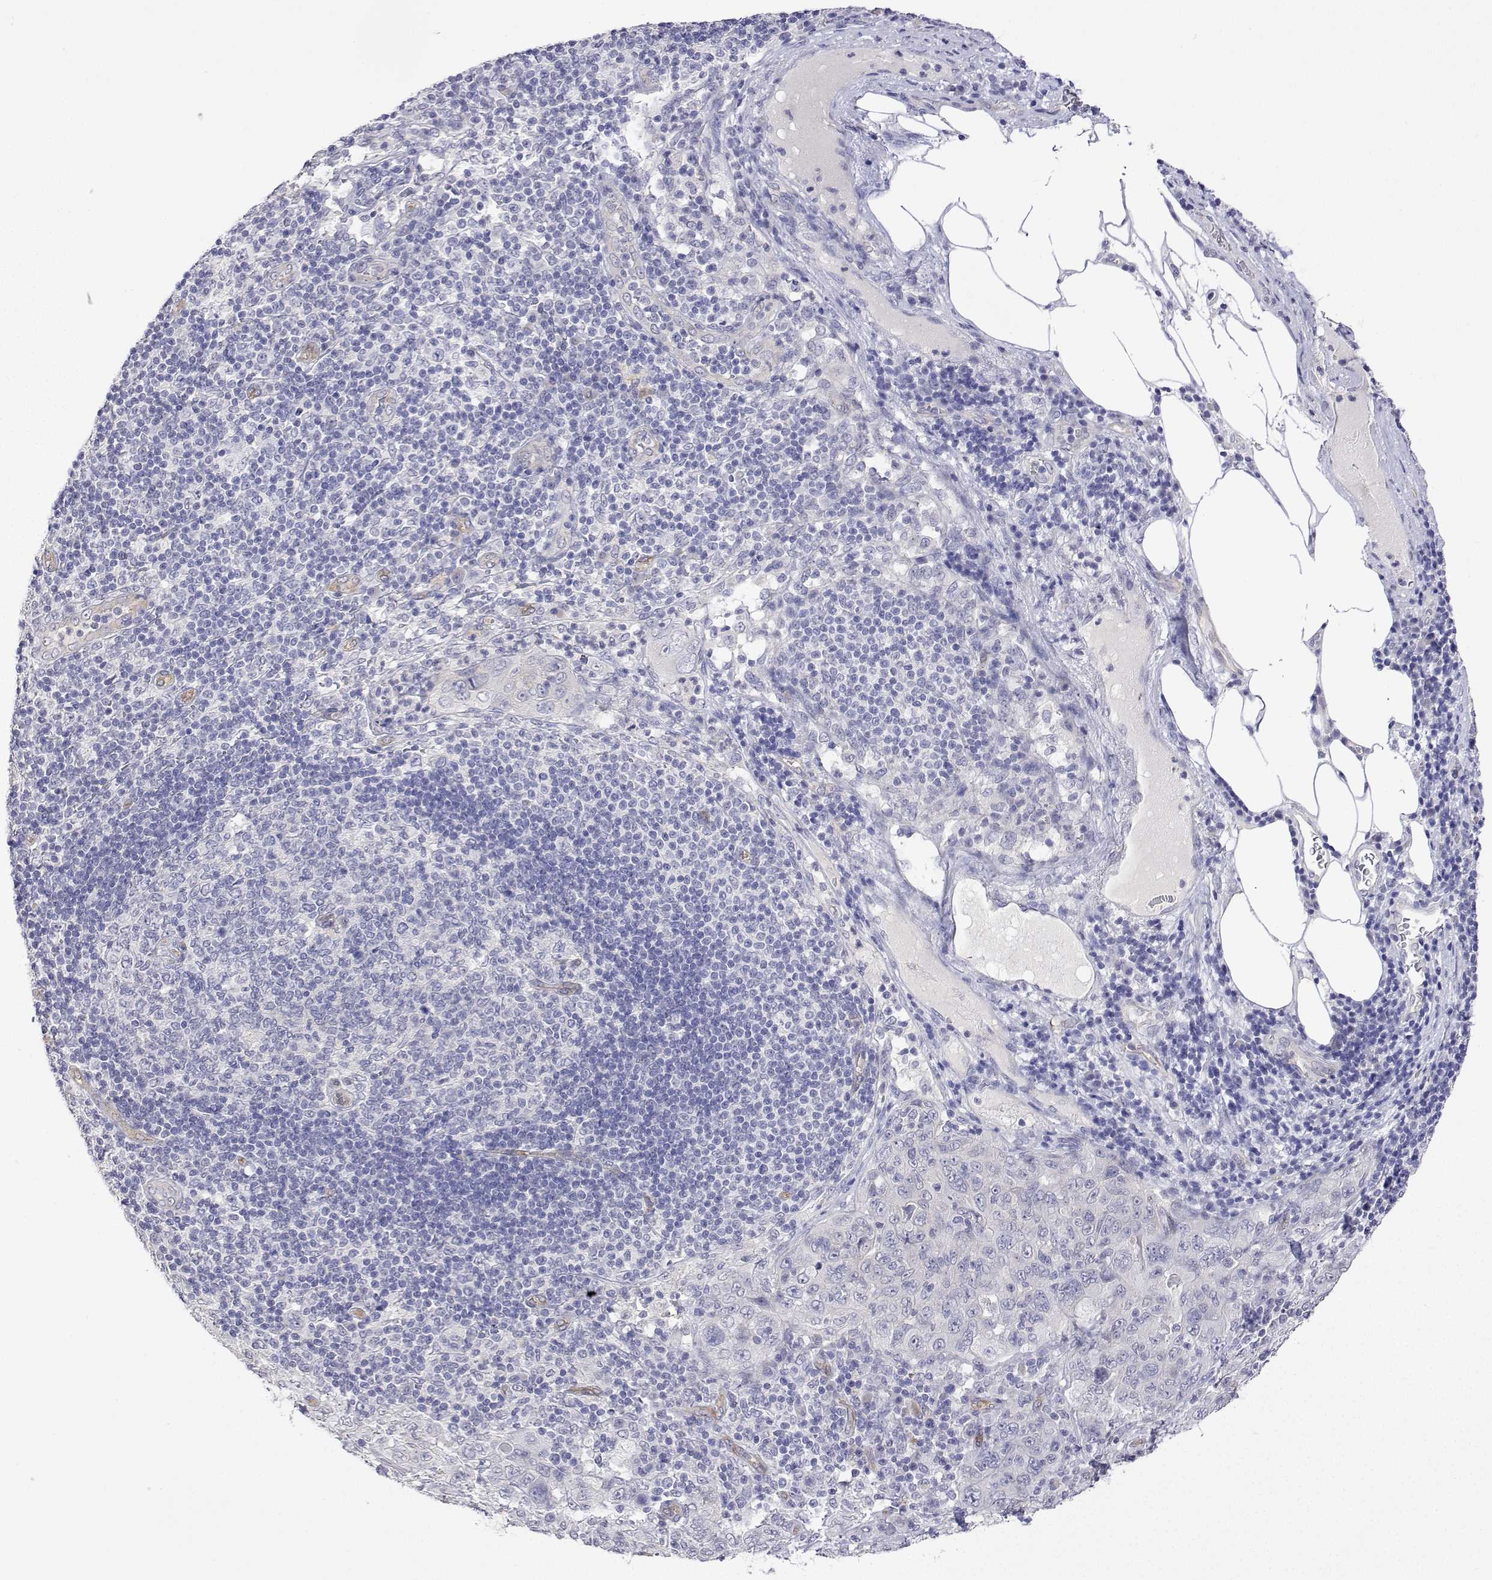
{"staining": {"intensity": "negative", "quantity": "none", "location": "none"}, "tissue": "pancreatic cancer", "cell_type": "Tumor cells", "image_type": "cancer", "snomed": [{"axis": "morphology", "description": "Adenocarcinoma, NOS"}, {"axis": "topography", "description": "Pancreas"}], "caption": "DAB (3,3'-diaminobenzidine) immunohistochemical staining of human pancreatic cancer shows no significant expression in tumor cells.", "gene": "PLCB1", "patient": {"sex": "male", "age": 68}}